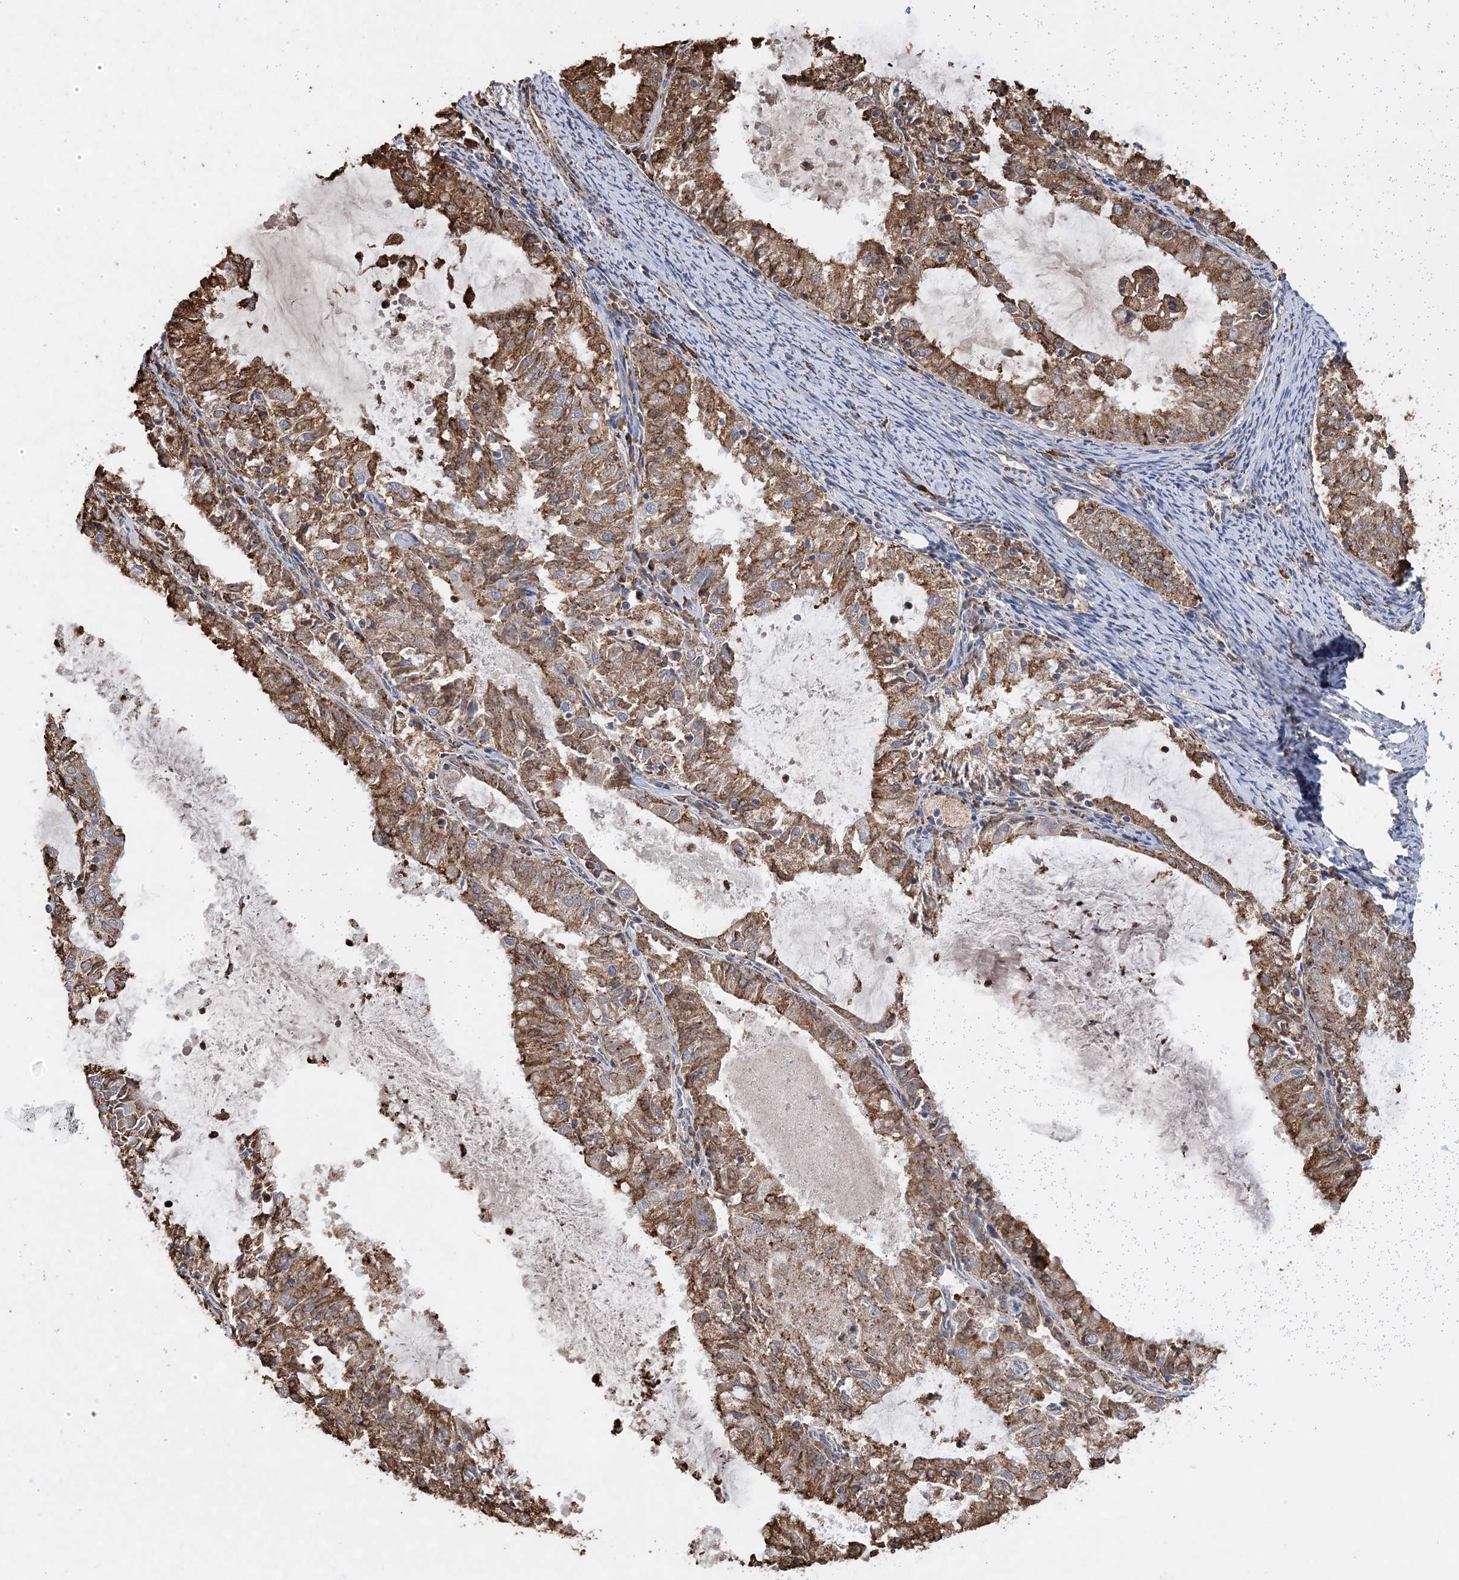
{"staining": {"intensity": "moderate", "quantity": ">75%", "location": "cytoplasmic/membranous"}, "tissue": "endometrial cancer", "cell_type": "Tumor cells", "image_type": "cancer", "snomed": [{"axis": "morphology", "description": "Adenocarcinoma, NOS"}, {"axis": "topography", "description": "Endometrium"}], "caption": "This micrograph exhibits endometrial cancer (adenocarcinoma) stained with immunohistochemistry (IHC) to label a protein in brown. The cytoplasmic/membranous of tumor cells show moderate positivity for the protein. Nuclei are counter-stained blue.", "gene": "WDR12", "patient": {"sex": "female", "age": 57}}